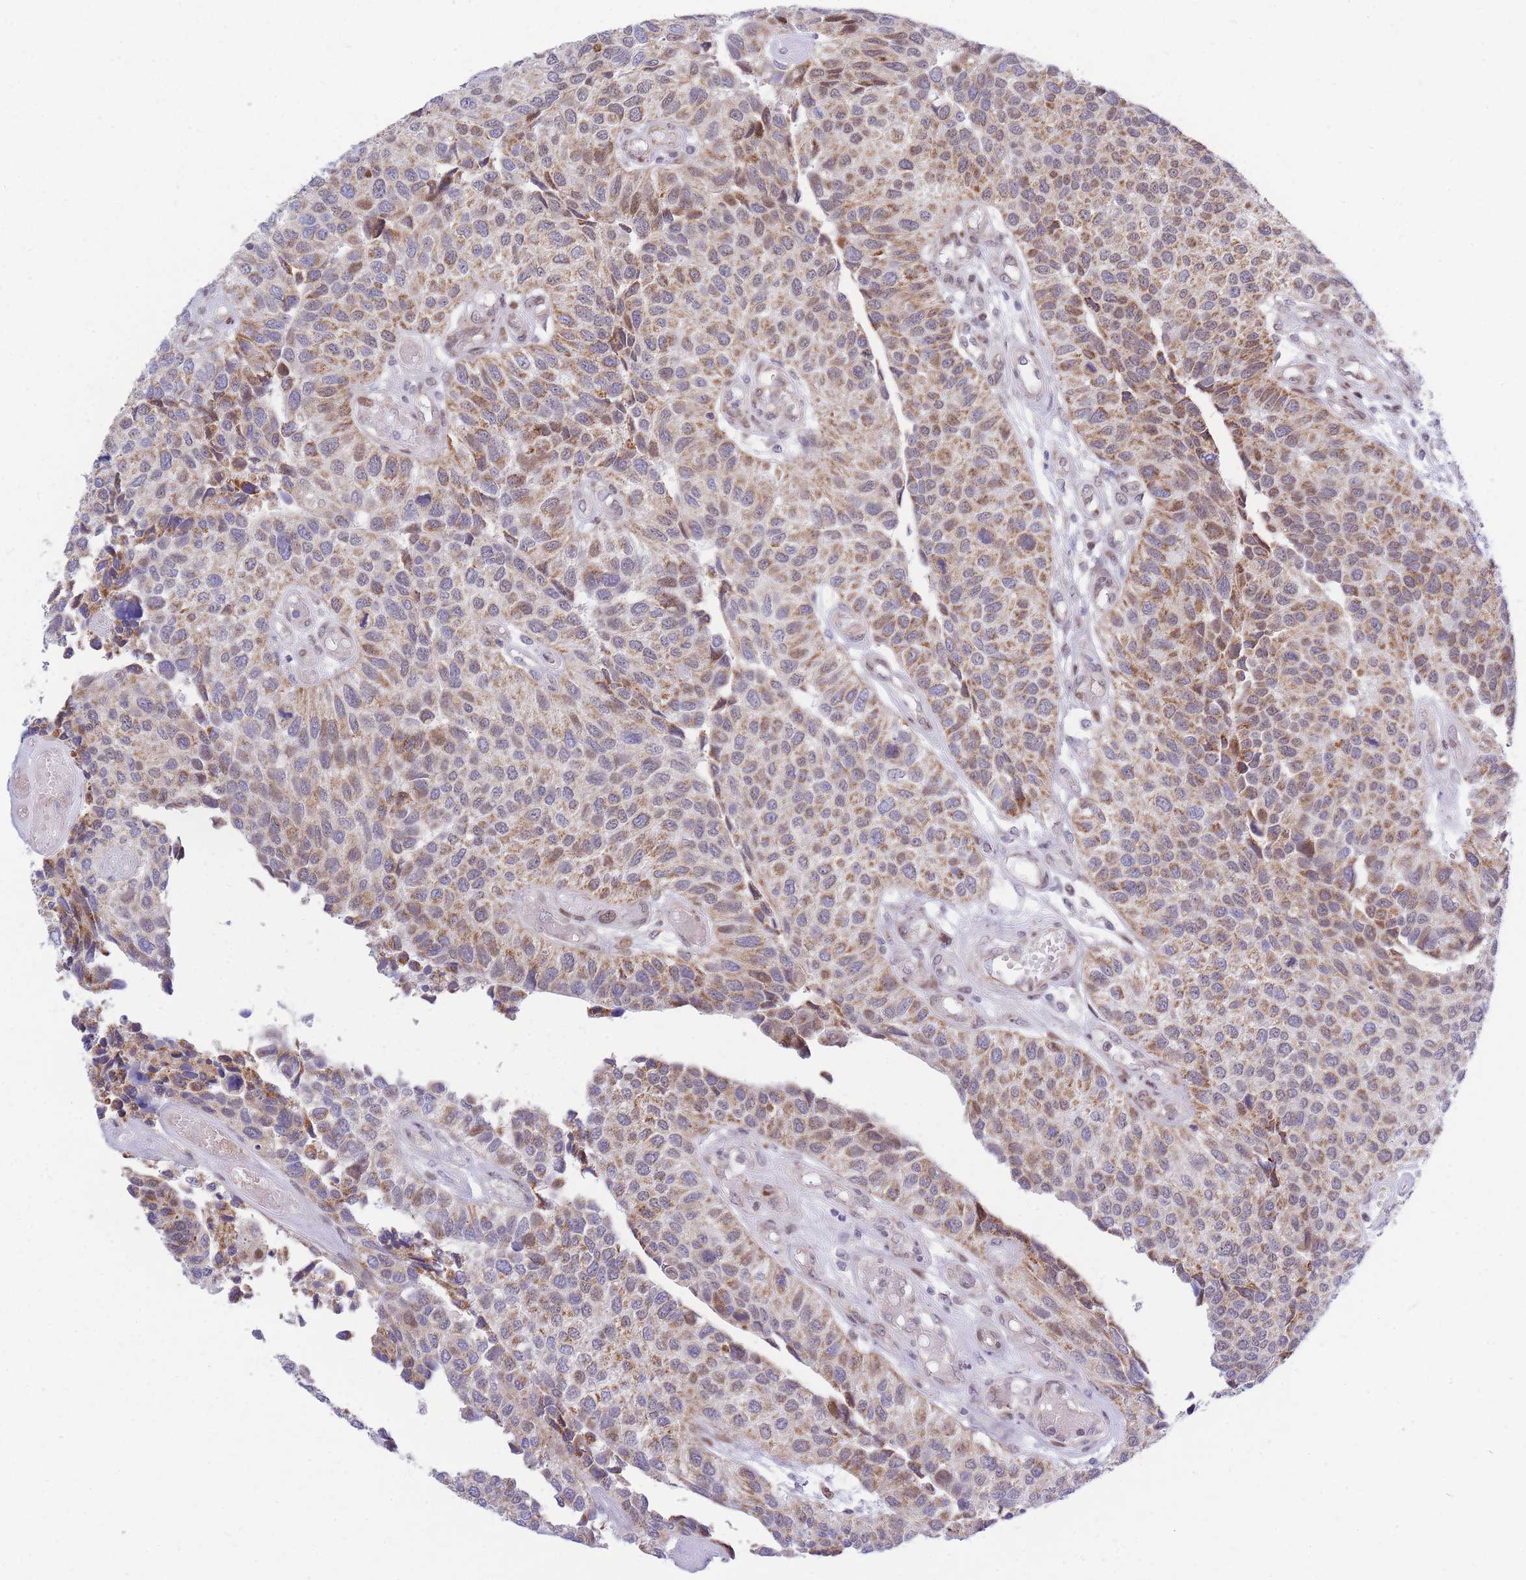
{"staining": {"intensity": "moderate", "quantity": "25%-75%", "location": "cytoplasmic/membranous"}, "tissue": "urothelial cancer", "cell_type": "Tumor cells", "image_type": "cancer", "snomed": [{"axis": "morphology", "description": "Urothelial carcinoma, NOS"}, {"axis": "topography", "description": "Urinary bladder"}], "caption": "Urothelial cancer stained with a protein marker displays moderate staining in tumor cells.", "gene": "MOB4", "patient": {"sex": "male", "age": 55}}